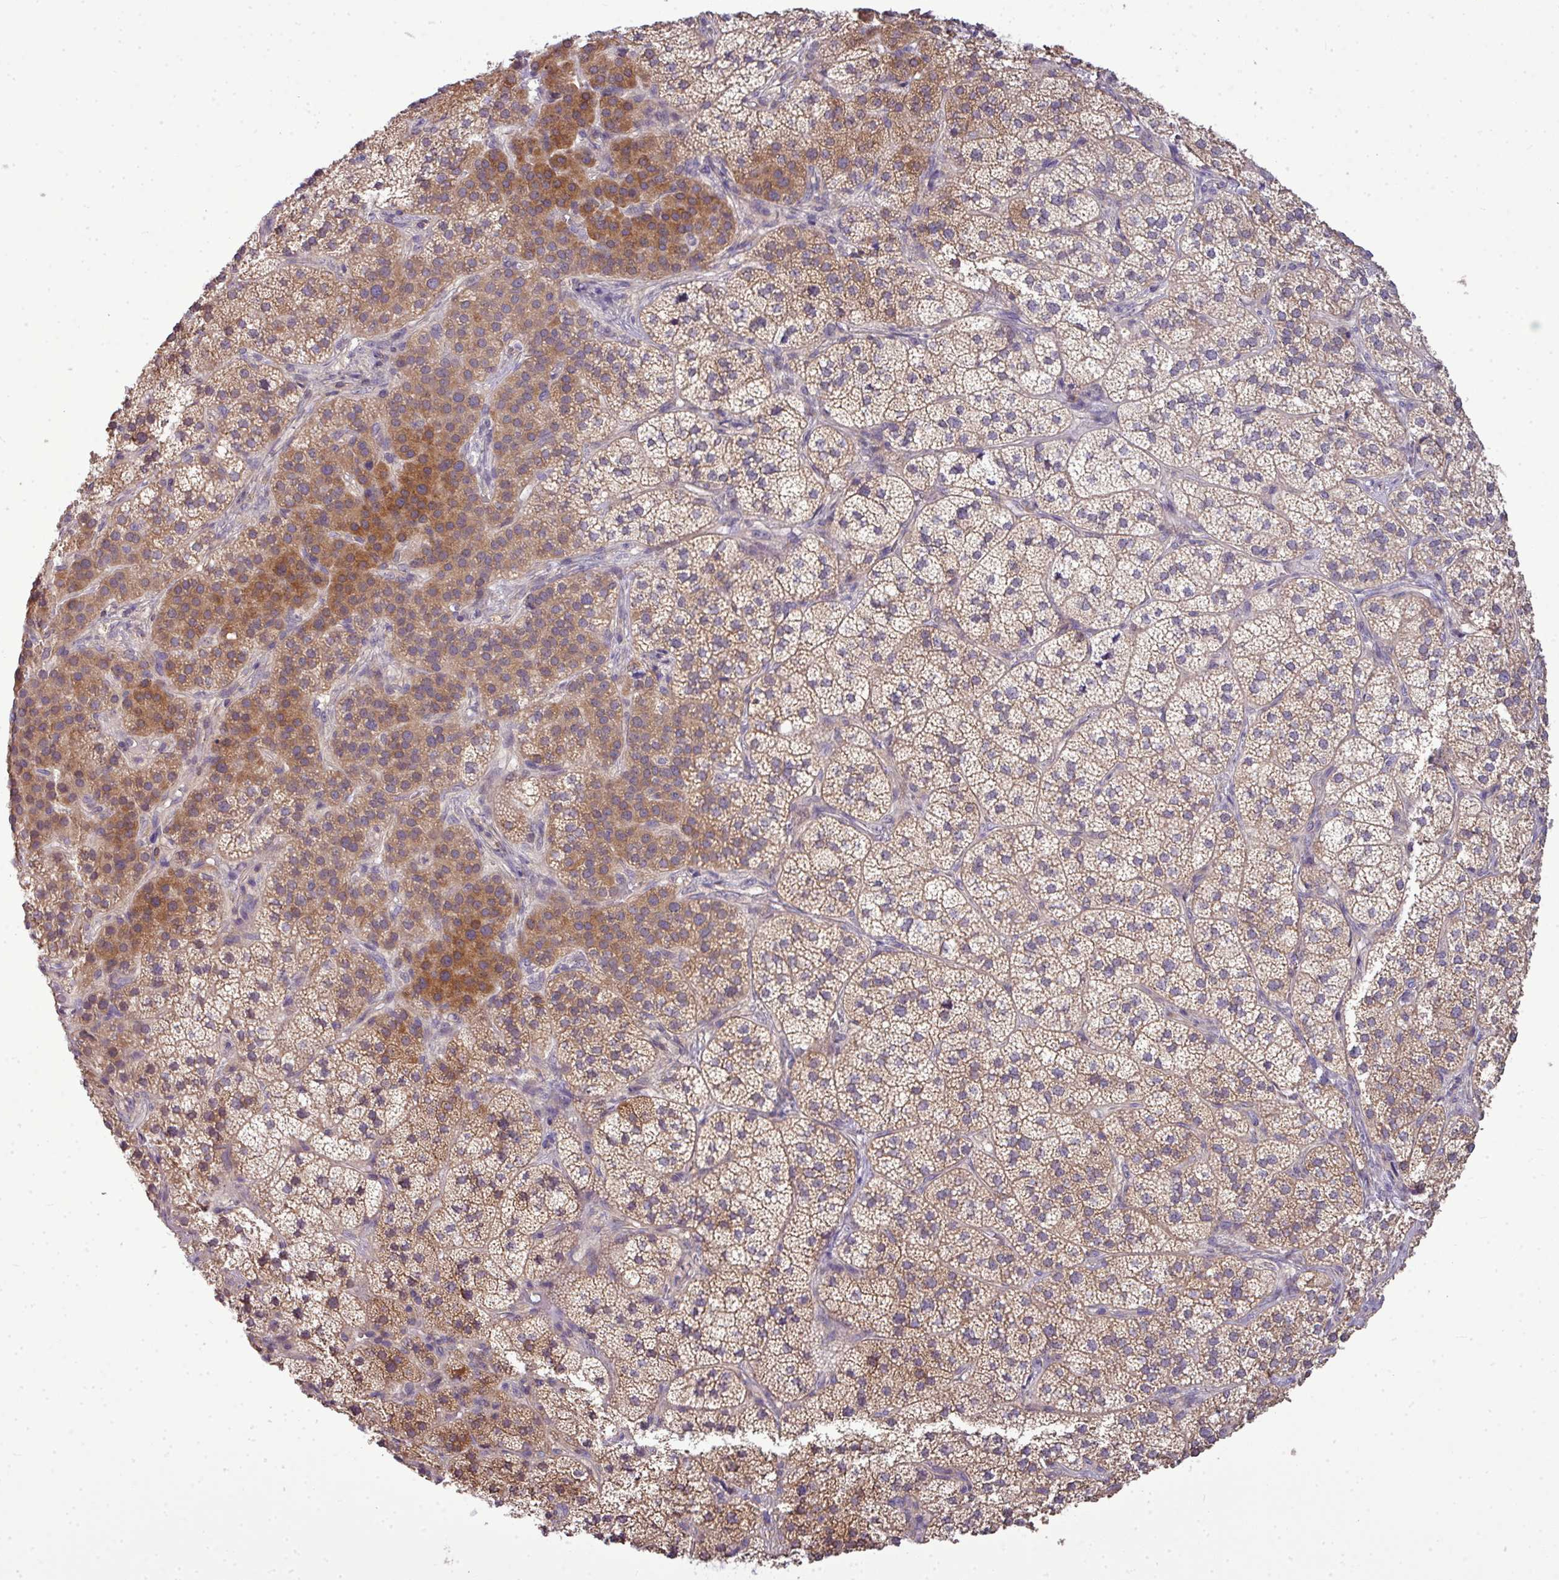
{"staining": {"intensity": "moderate", "quantity": ">75%", "location": "cytoplasmic/membranous"}, "tissue": "adrenal gland", "cell_type": "Glandular cells", "image_type": "normal", "snomed": [{"axis": "morphology", "description": "Normal tissue, NOS"}, {"axis": "topography", "description": "Adrenal gland"}], "caption": "Immunohistochemistry (IHC) photomicrograph of unremarkable adrenal gland stained for a protein (brown), which demonstrates medium levels of moderate cytoplasmic/membranous staining in about >75% of glandular cells.", "gene": "STAT5A", "patient": {"sex": "female", "age": 58}}